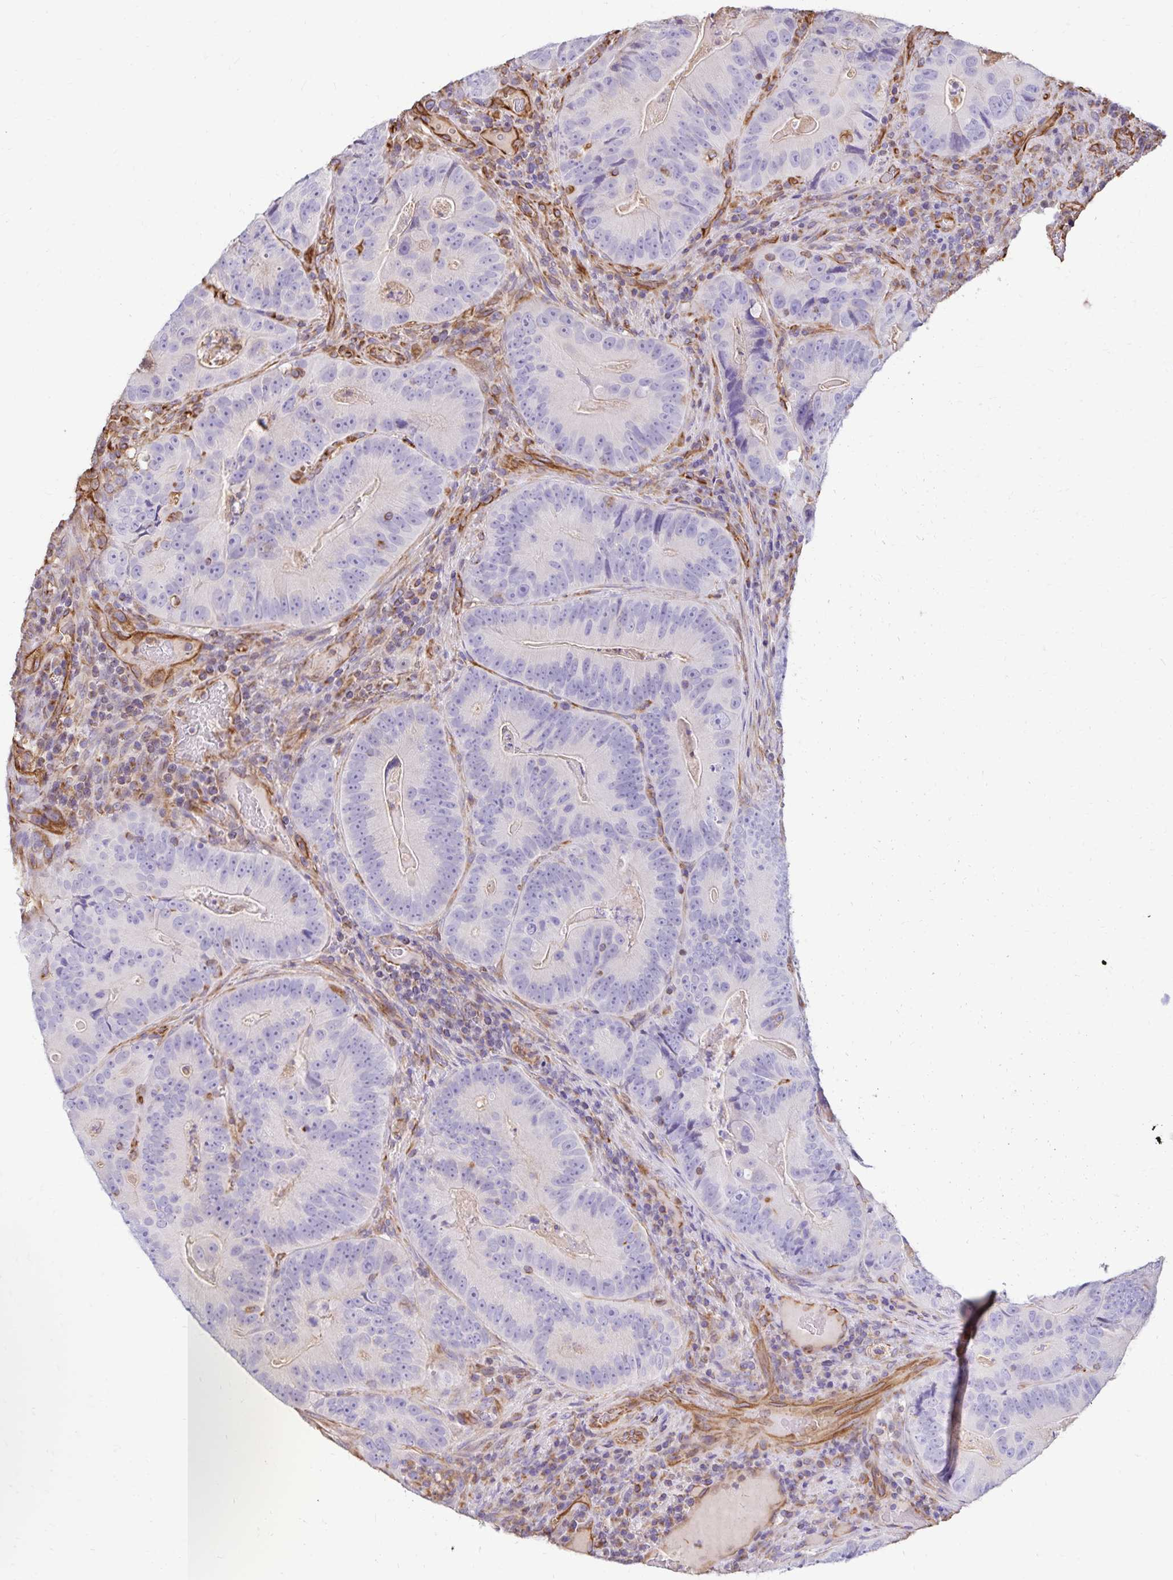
{"staining": {"intensity": "negative", "quantity": "none", "location": "none"}, "tissue": "colorectal cancer", "cell_type": "Tumor cells", "image_type": "cancer", "snomed": [{"axis": "morphology", "description": "Adenocarcinoma, NOS"}, {"axis": "topography", "description": "Colon"}], "caption": "The image exhibits no staining of tumor cells in colorectal cancer.", "gene": "TRPV6", "patient": {"sex": "female", "age": 86}}